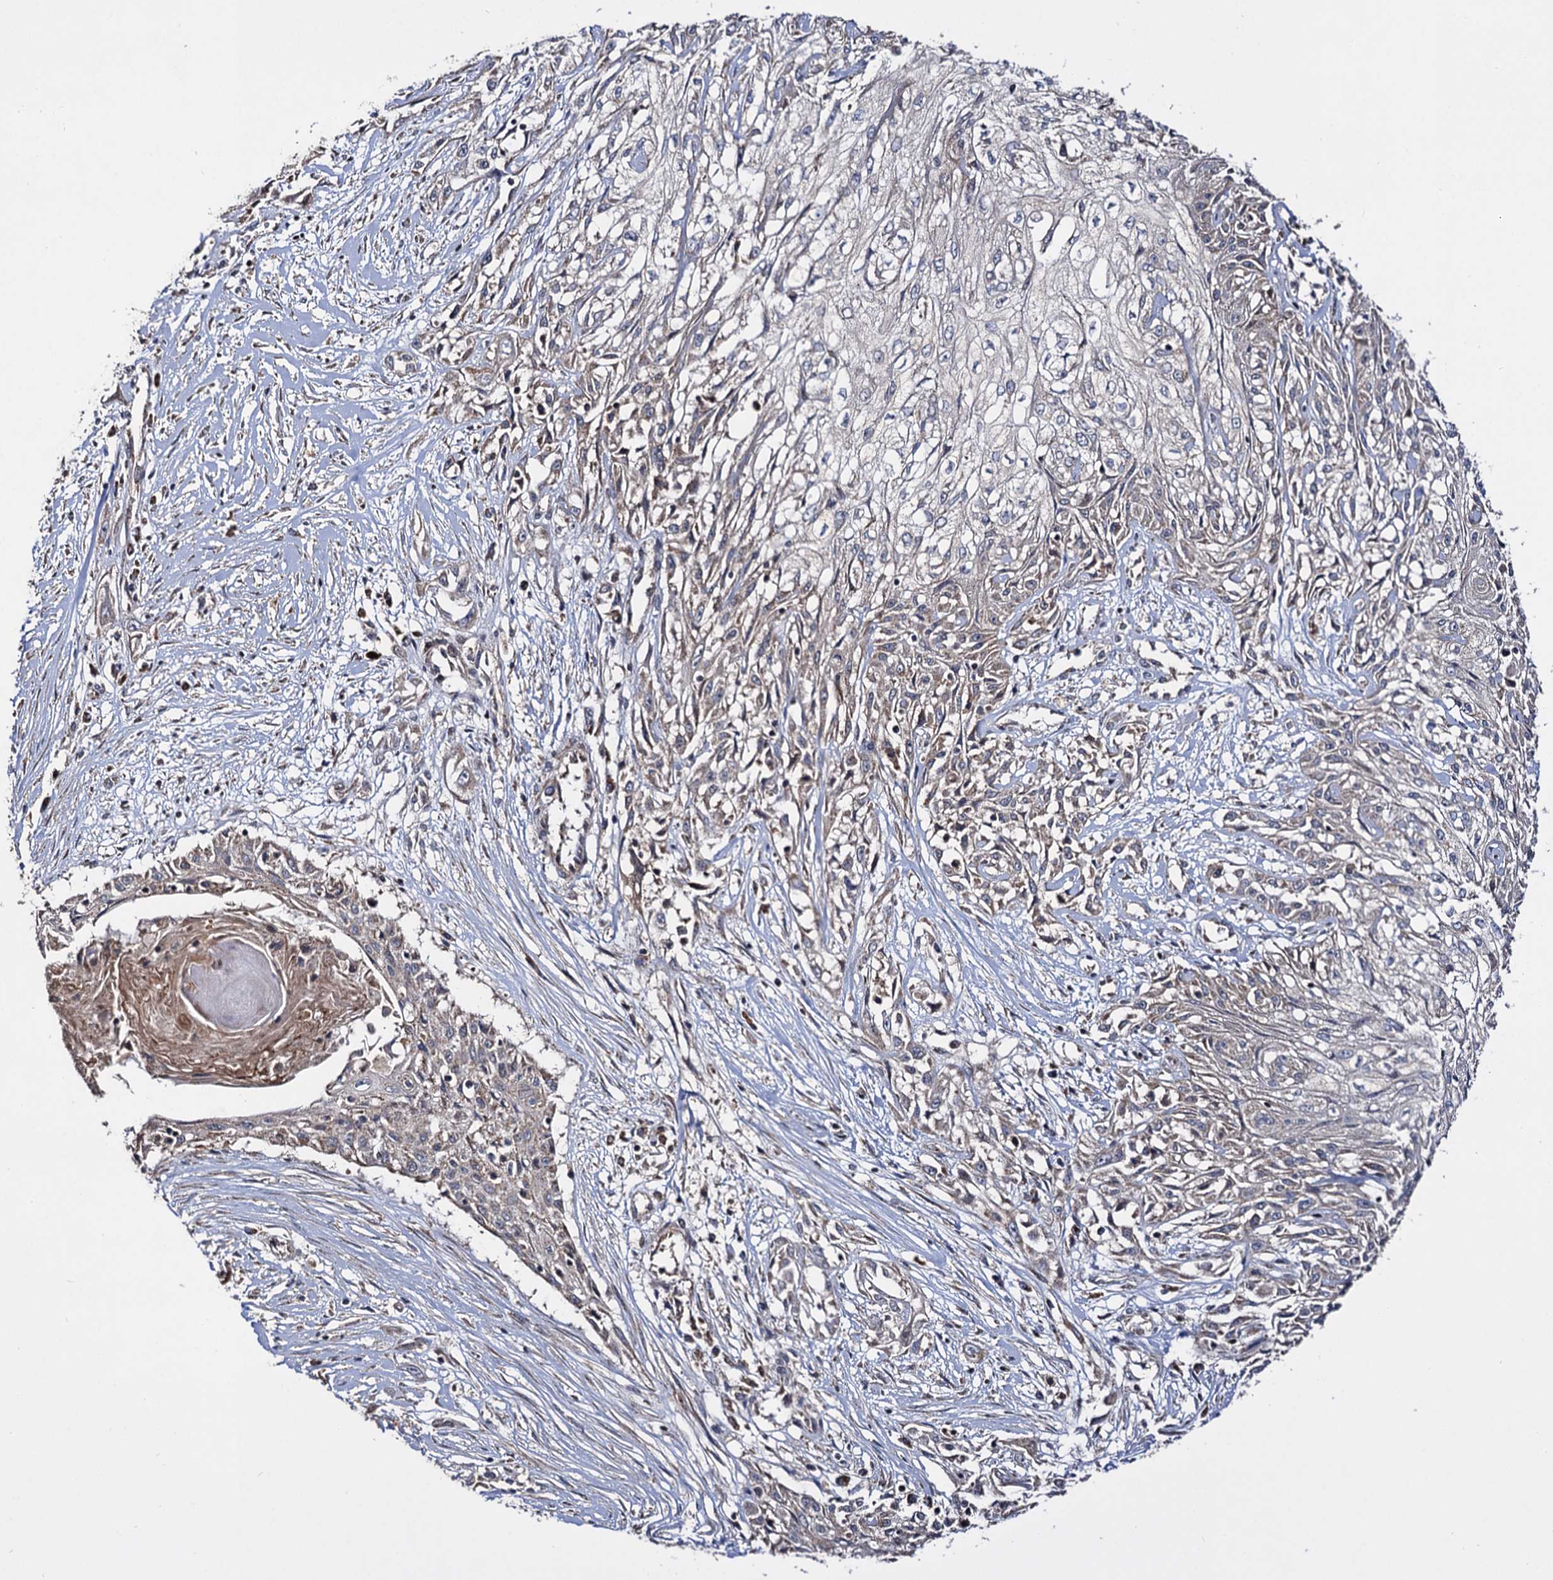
{"staining": {"intensity": "weak", "quantity": "<25%", "location": "cytoplasmic/membranous"}, "tissue": "skin cancer", "cell_type": "Tumor cells", "image_type": "cancer", "snomed": [{"axis": "morphology", "description": "Squamous cell carcinoma, NOS"}, {"axis": "morphology", "description": "Squamous cell carcinoma, metastatic, NOS"}, {"axis": "topography", "description": "Skin"}, {"axis": "topography", "description": "Lymph node"}], "caption": "Tumor cells show no significant protein positivity in skin cancer.", "gene": "CEP76", "patient": {"sex": "male", "age": 75}}